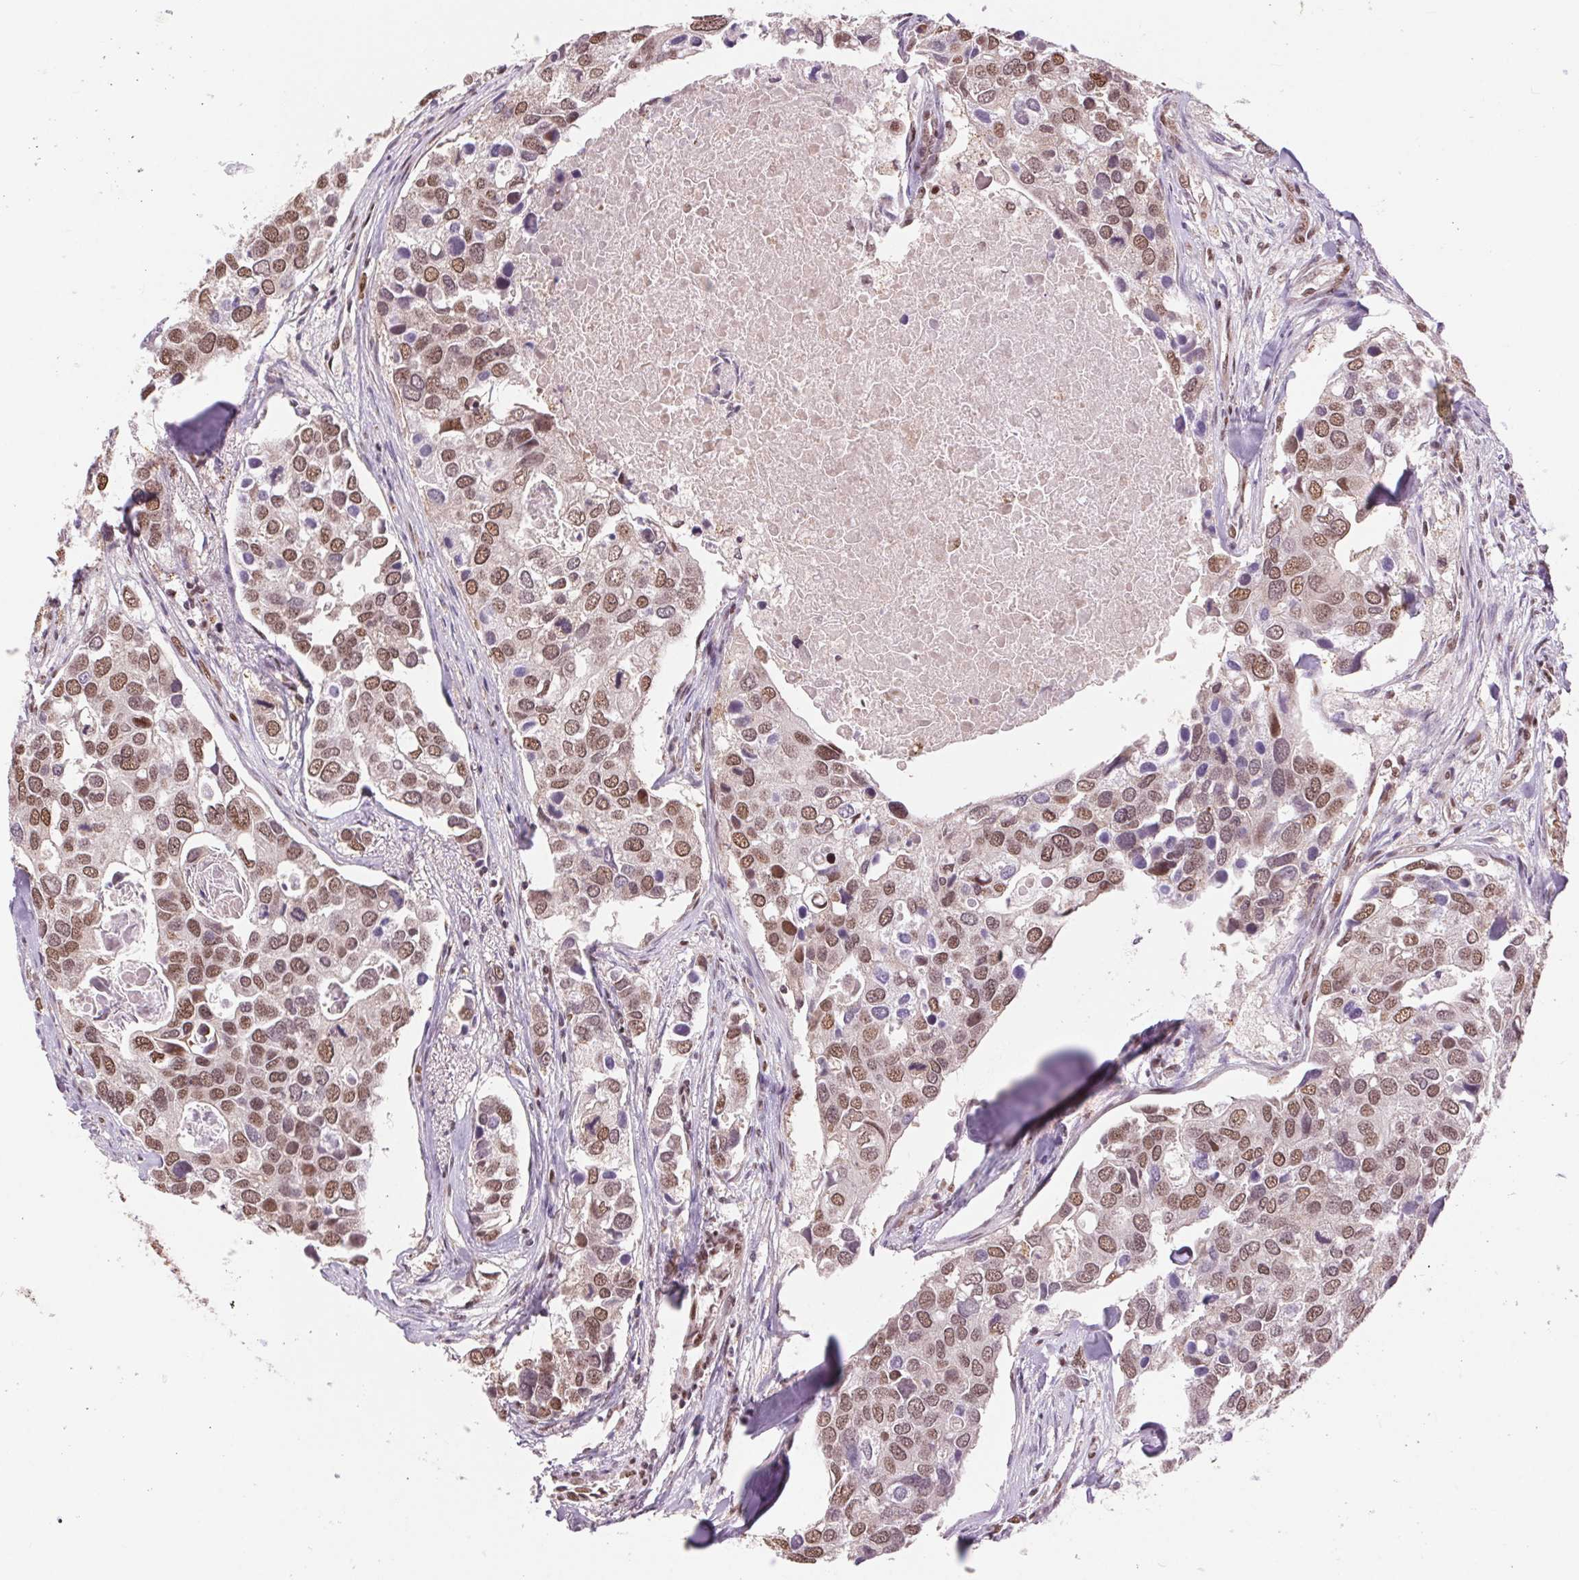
{"staining": {"intensity": "moderate", "quantity": ">75%", "location": "nuclear"}, "tissue": "breast cancer", "cell_type": "Tumor cells", "image_type": "cancer", "snomed": [{"axis": "morphology", "description": "Duct carcinoma"}, {"axis": "topography", "description": "Breast"}], "caption": "The micrograph demonstrates immunohistochemical staining of breast cancer. There is moderate nuclear expression is present in about >75% of tumor cells.", "gene": "RAD23A", "patient": {"sex": "female", "age": 83}}